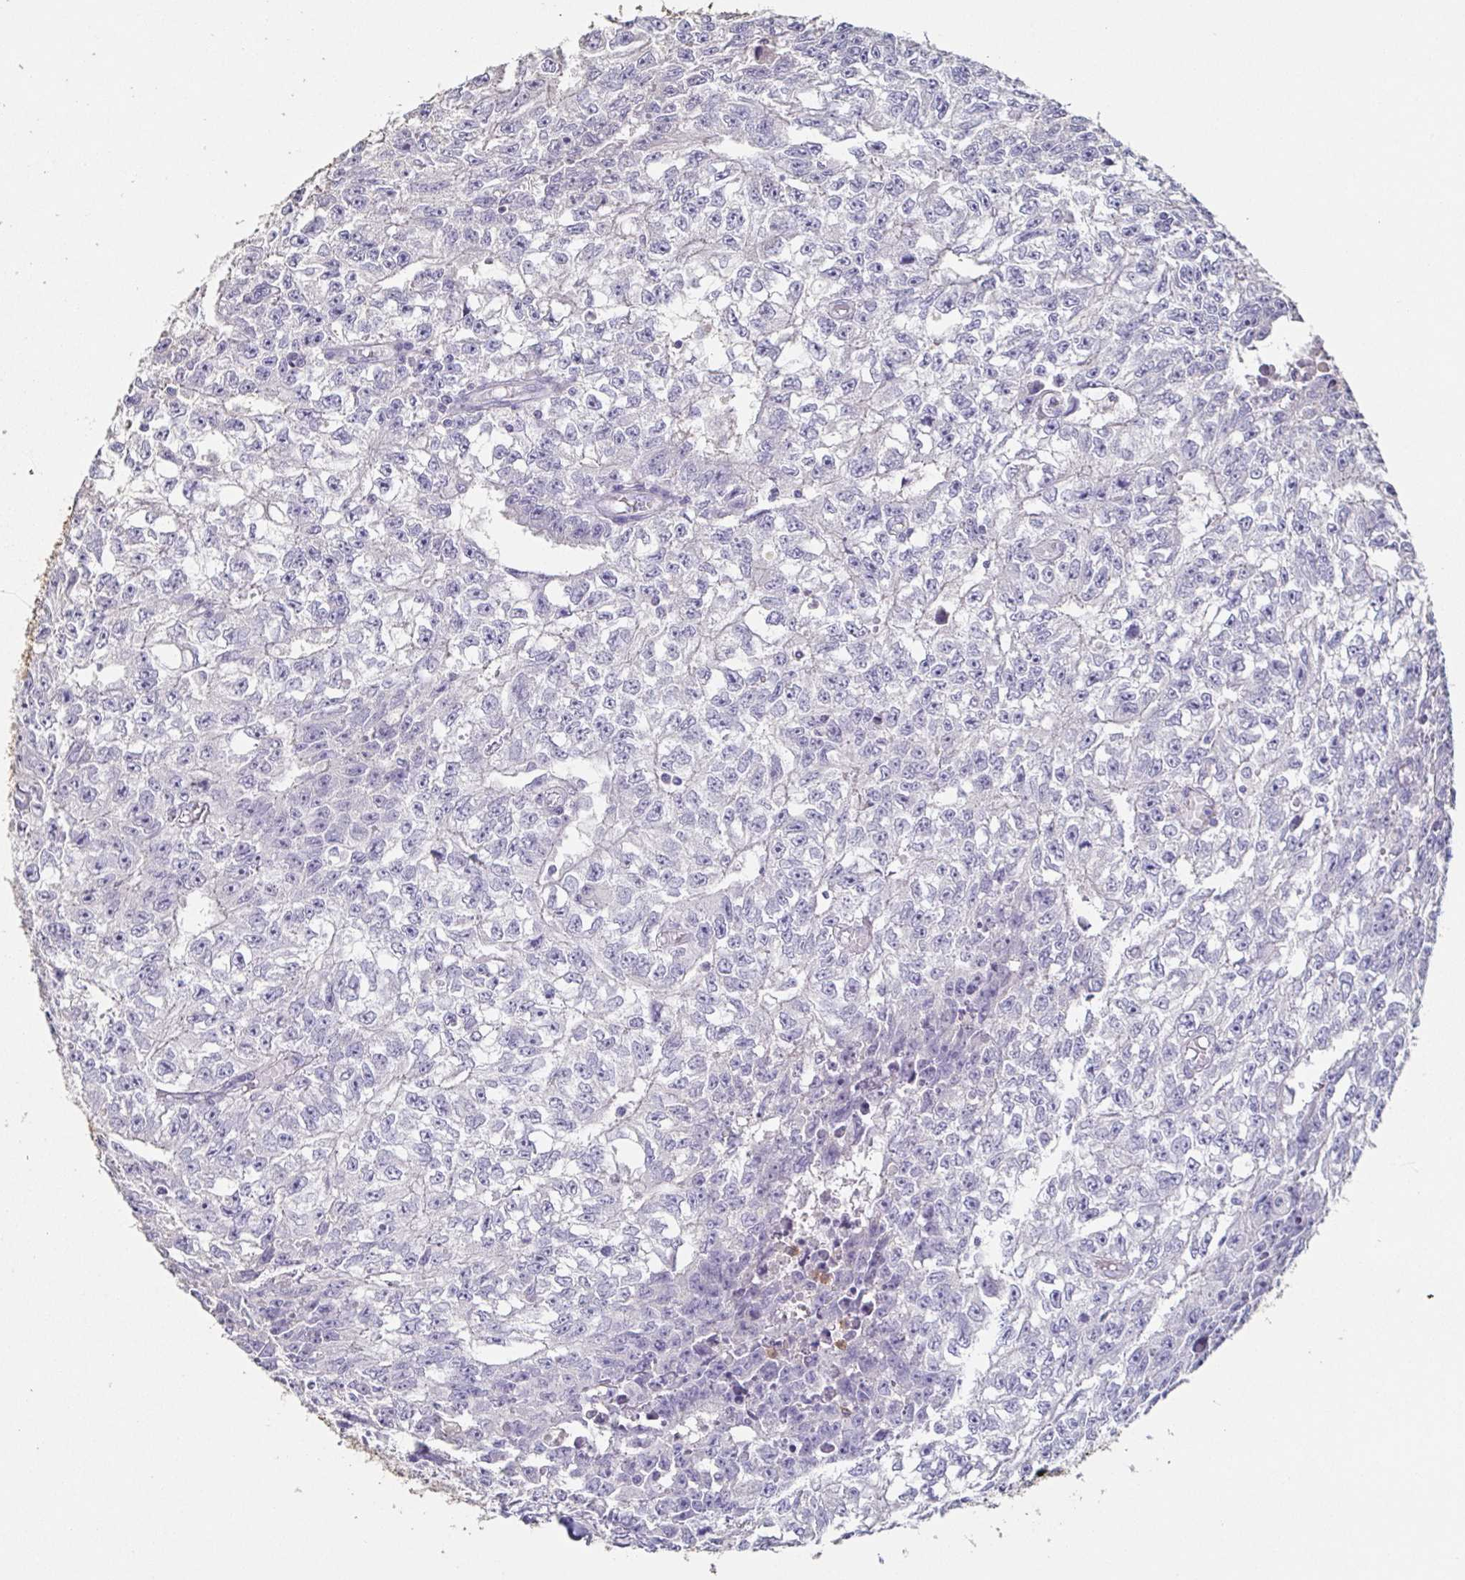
{"staining": {"intensity": "negative", "quantity": "none", "location": "none"}, "tissue": "testis cancer", "cell_type": "Tumor cells", "image_type": "cancer", "snomed": [{"axis": "morphology", "description": "Carcinoma, Embryonal, NOS"}, {"axis": "morphology", "description": "Teratoma, malignant, NOS"}, {"axis": "topography", "description": "Testis"}], "caption": "Histopathology image shows no protein expression in tumor cells of testis cancer tissue.", "gene": "BPIFA2", "patient": {"sex": "male", "age": 24}}